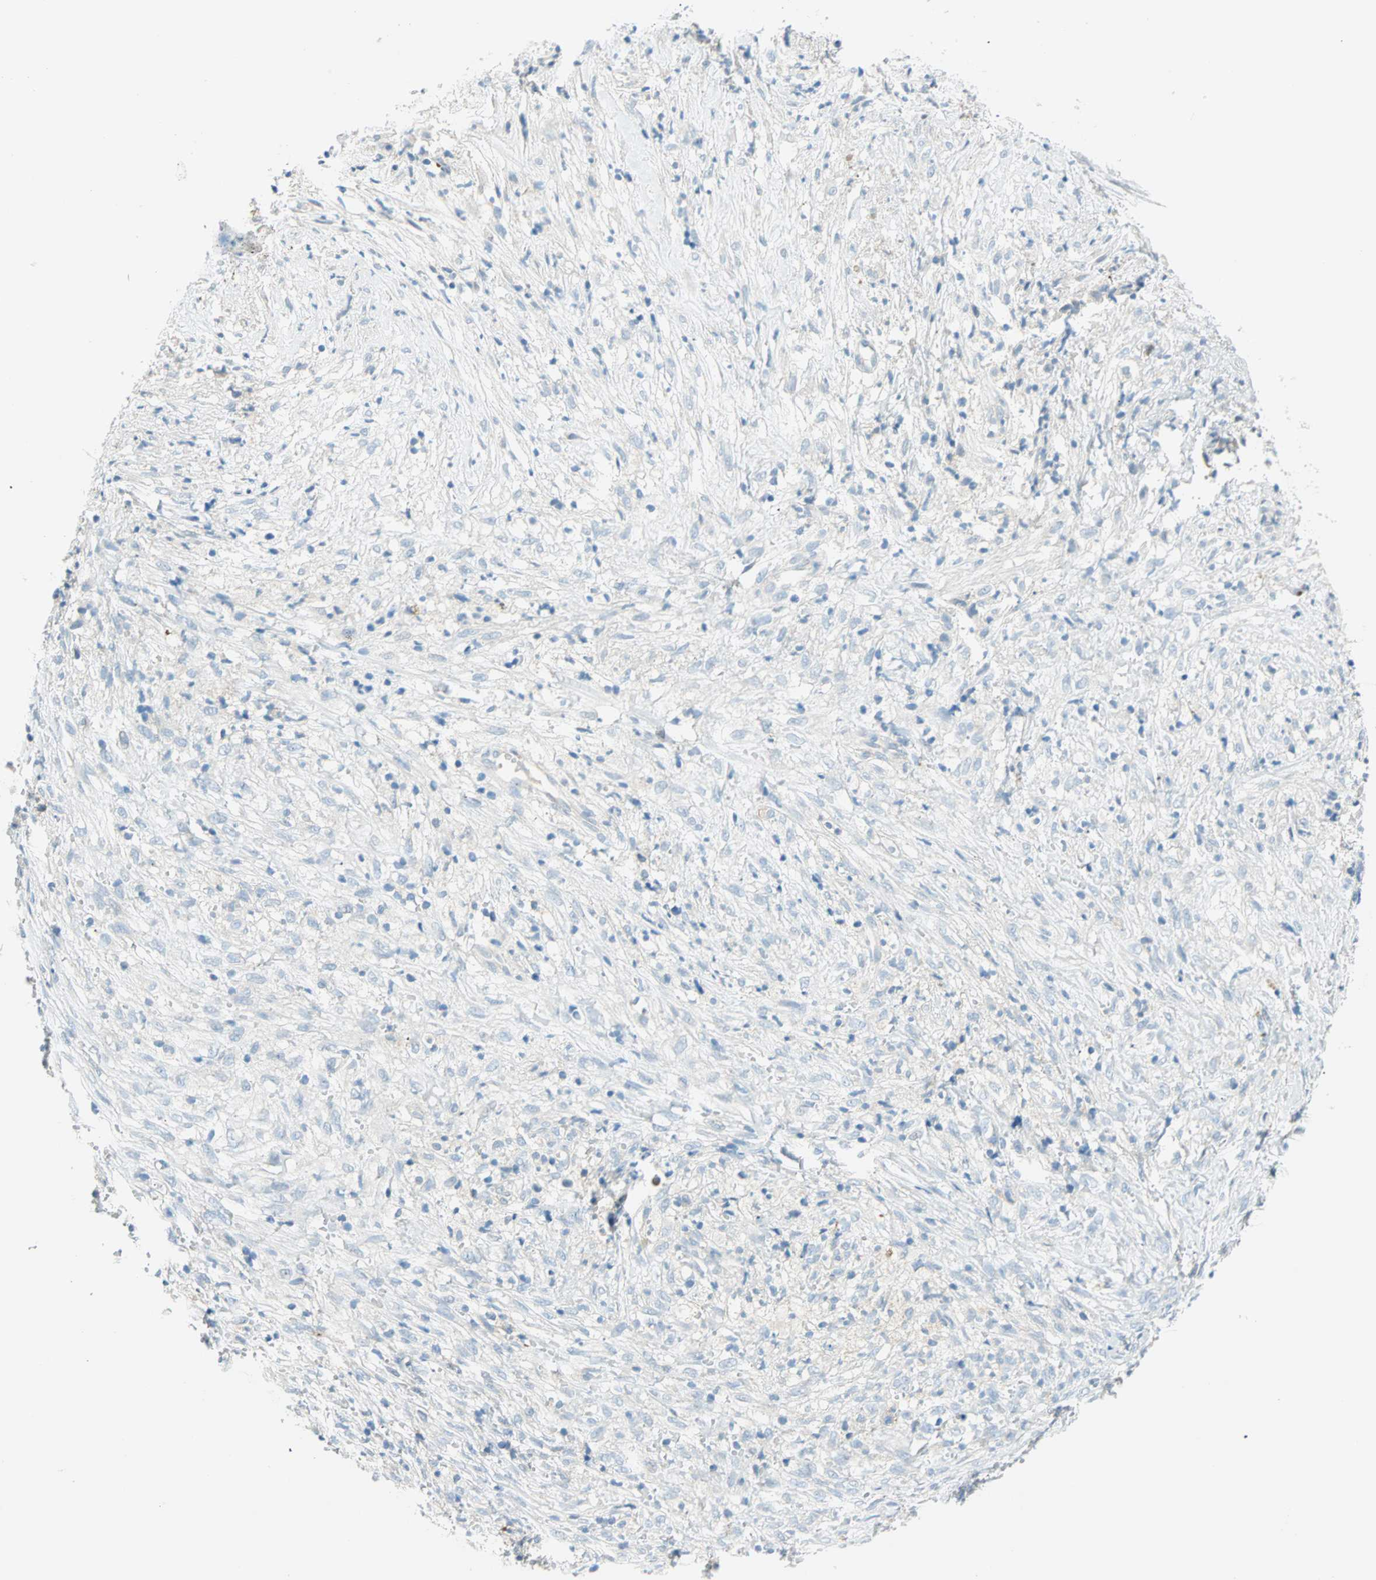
{"staining": {"intensity": "negative", "quantity": "none", "location": "none"}, "tissue": "ovarian cancer", "cell_type": "Tumor cells", "image_type": "cancer", "snomed": [{"axis": "morphology", "description": "Carcinoma, endometroid"}, {"axis": "topography", "description": "Ovary"}], "caption": "Endometroid carcinoma (ovarian) stained for a protein using IHC demonstrates no positivity tumor cells.", "gene": "PTTG1", "patient": {"sex": "female", "age": 42}}